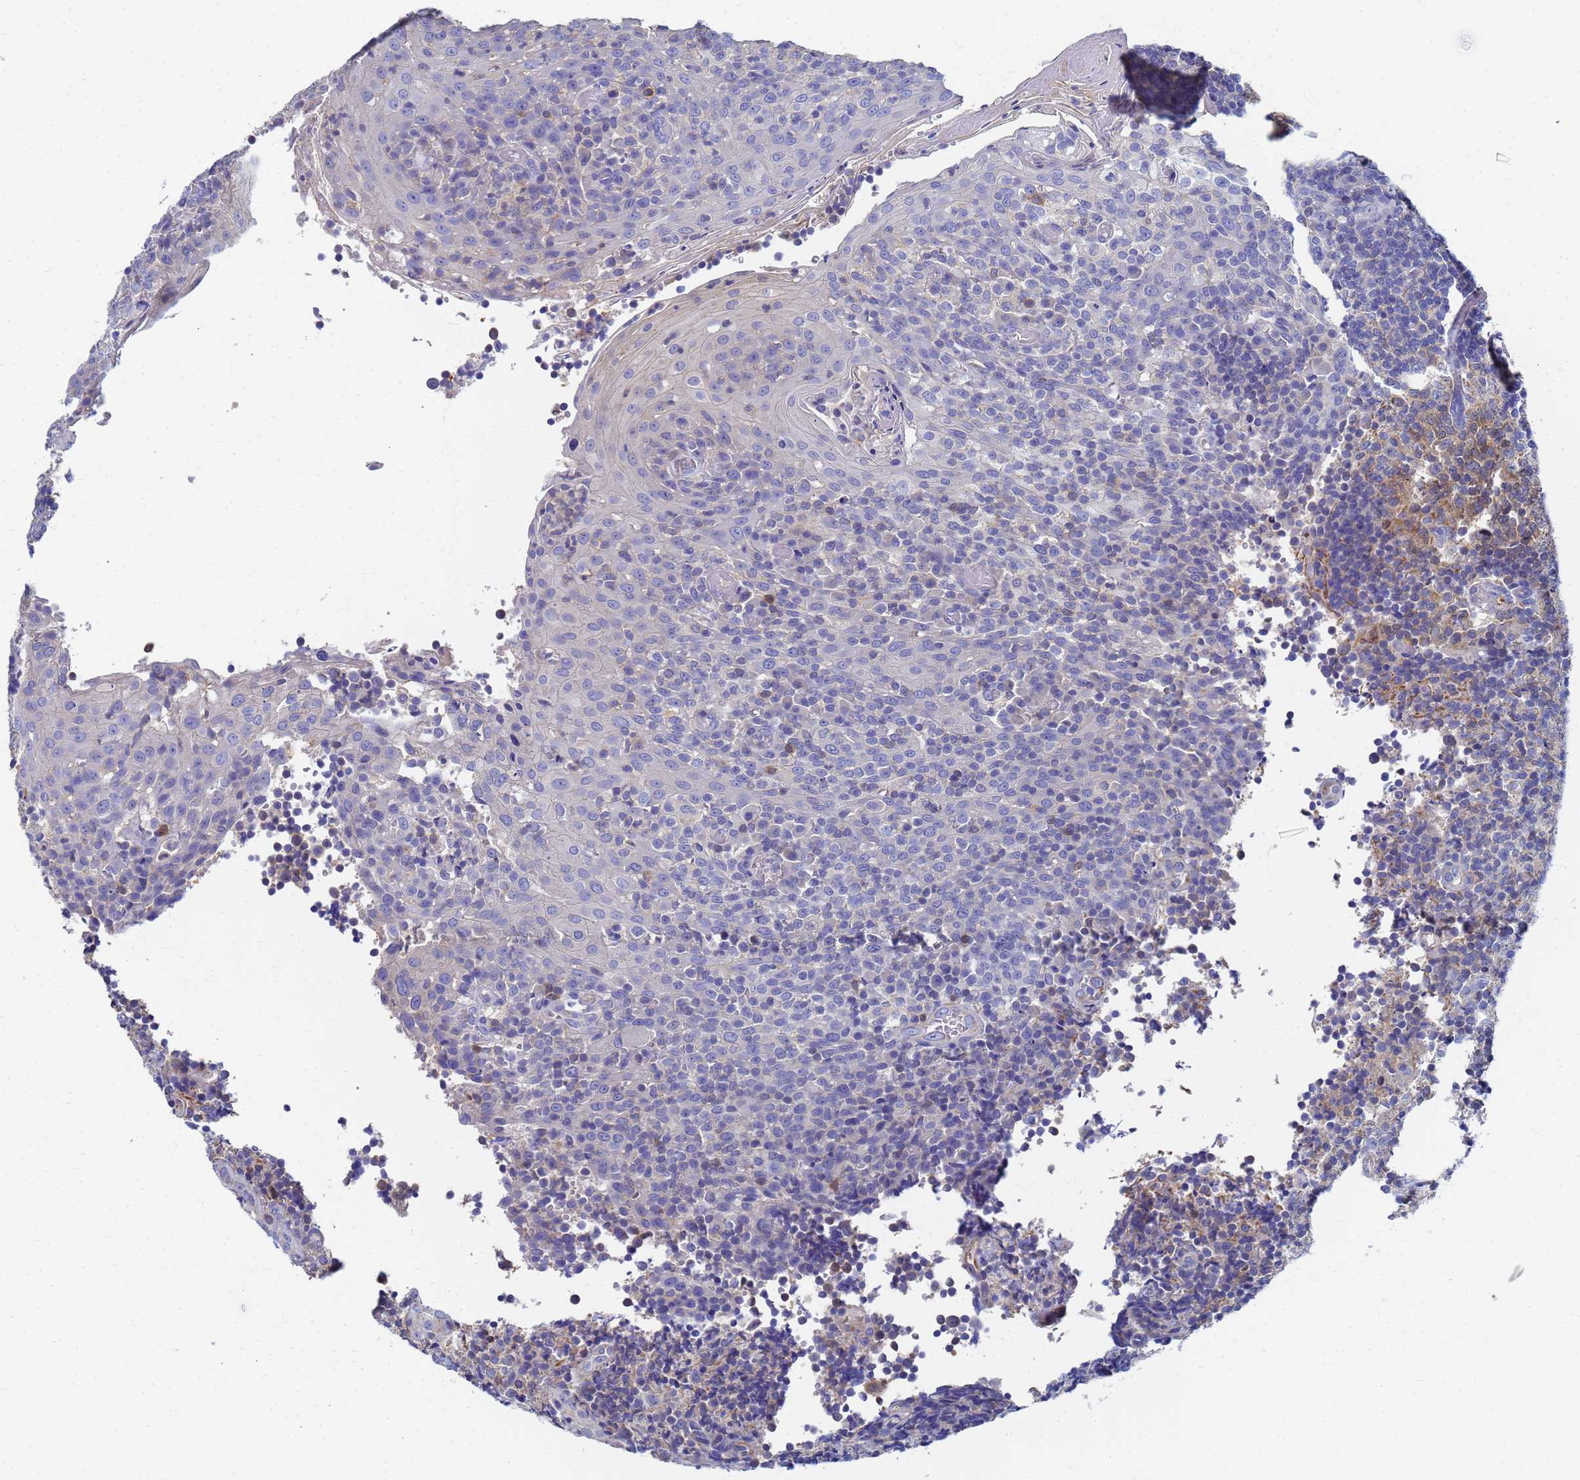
{"staining": {"intensity": "moderate", "quantity": ">75%", "location": "cytoplasmic/membranous"}, "tissue": "tonsil", "cell_type": "Germinal center cells", "image_type": "normal", "snomed": [{"axis": "morphology", "description": "Normal tissue, NOS"}, {"axis": "topography", "description": "Tonsil"}], "caption": "This histopathology image exhibits benign tonsil stained with IHC to label a protein in brown. The cytoplasmic/membranous of germinal center cells show moderate positivity for the protein. Nuclei are counter-stained blue.", "gene": "GCHFR", "patient": {"sex": "female", "age": 19}}